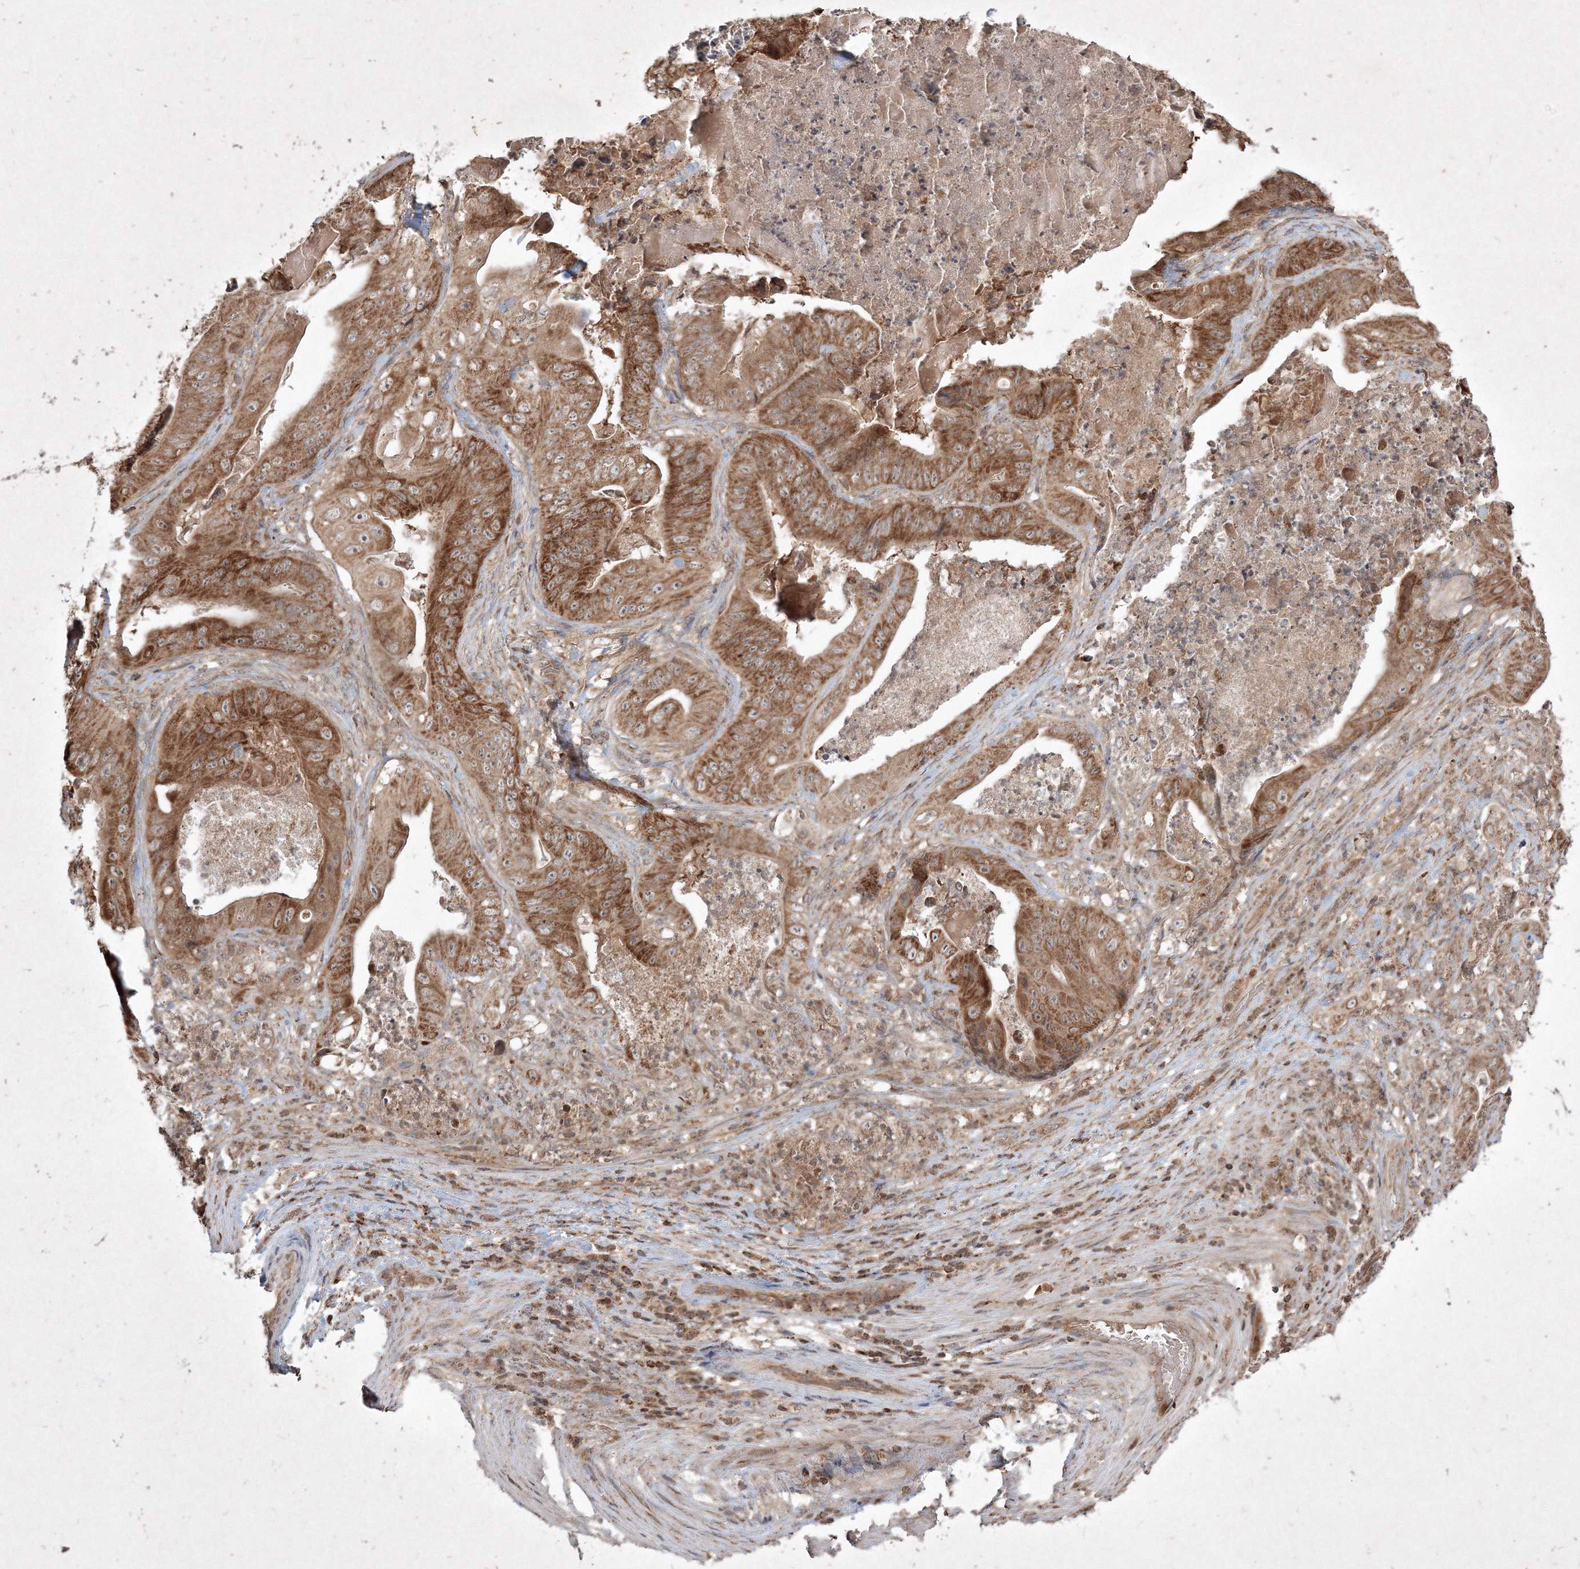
{"staining": {"intensity": "moderate", "quantity": ">75%", "location": "cytoplasmic/membranous"}, "tissue": "stomach cancer", "cell_type": "Tumor cells", "image_type": "cancer", "snomed": [{"axis": "morphology", "description": "Adenocarcinoma, NOS"}, {"axis": "topography", "description": "Stomach"}], "caption": "Immunohistochemistry (IHC) of human stomach cancer exhibits medium levels of moderate cytoplasmic/membranous staining in about >75% of tumor cells. (DAB (3,3'-diaminobenzidine) IHC, brown staining for protein, blue staining for nuclei).", "gene": "PLTP", "patient": {"sex": "female", "age": 73}}